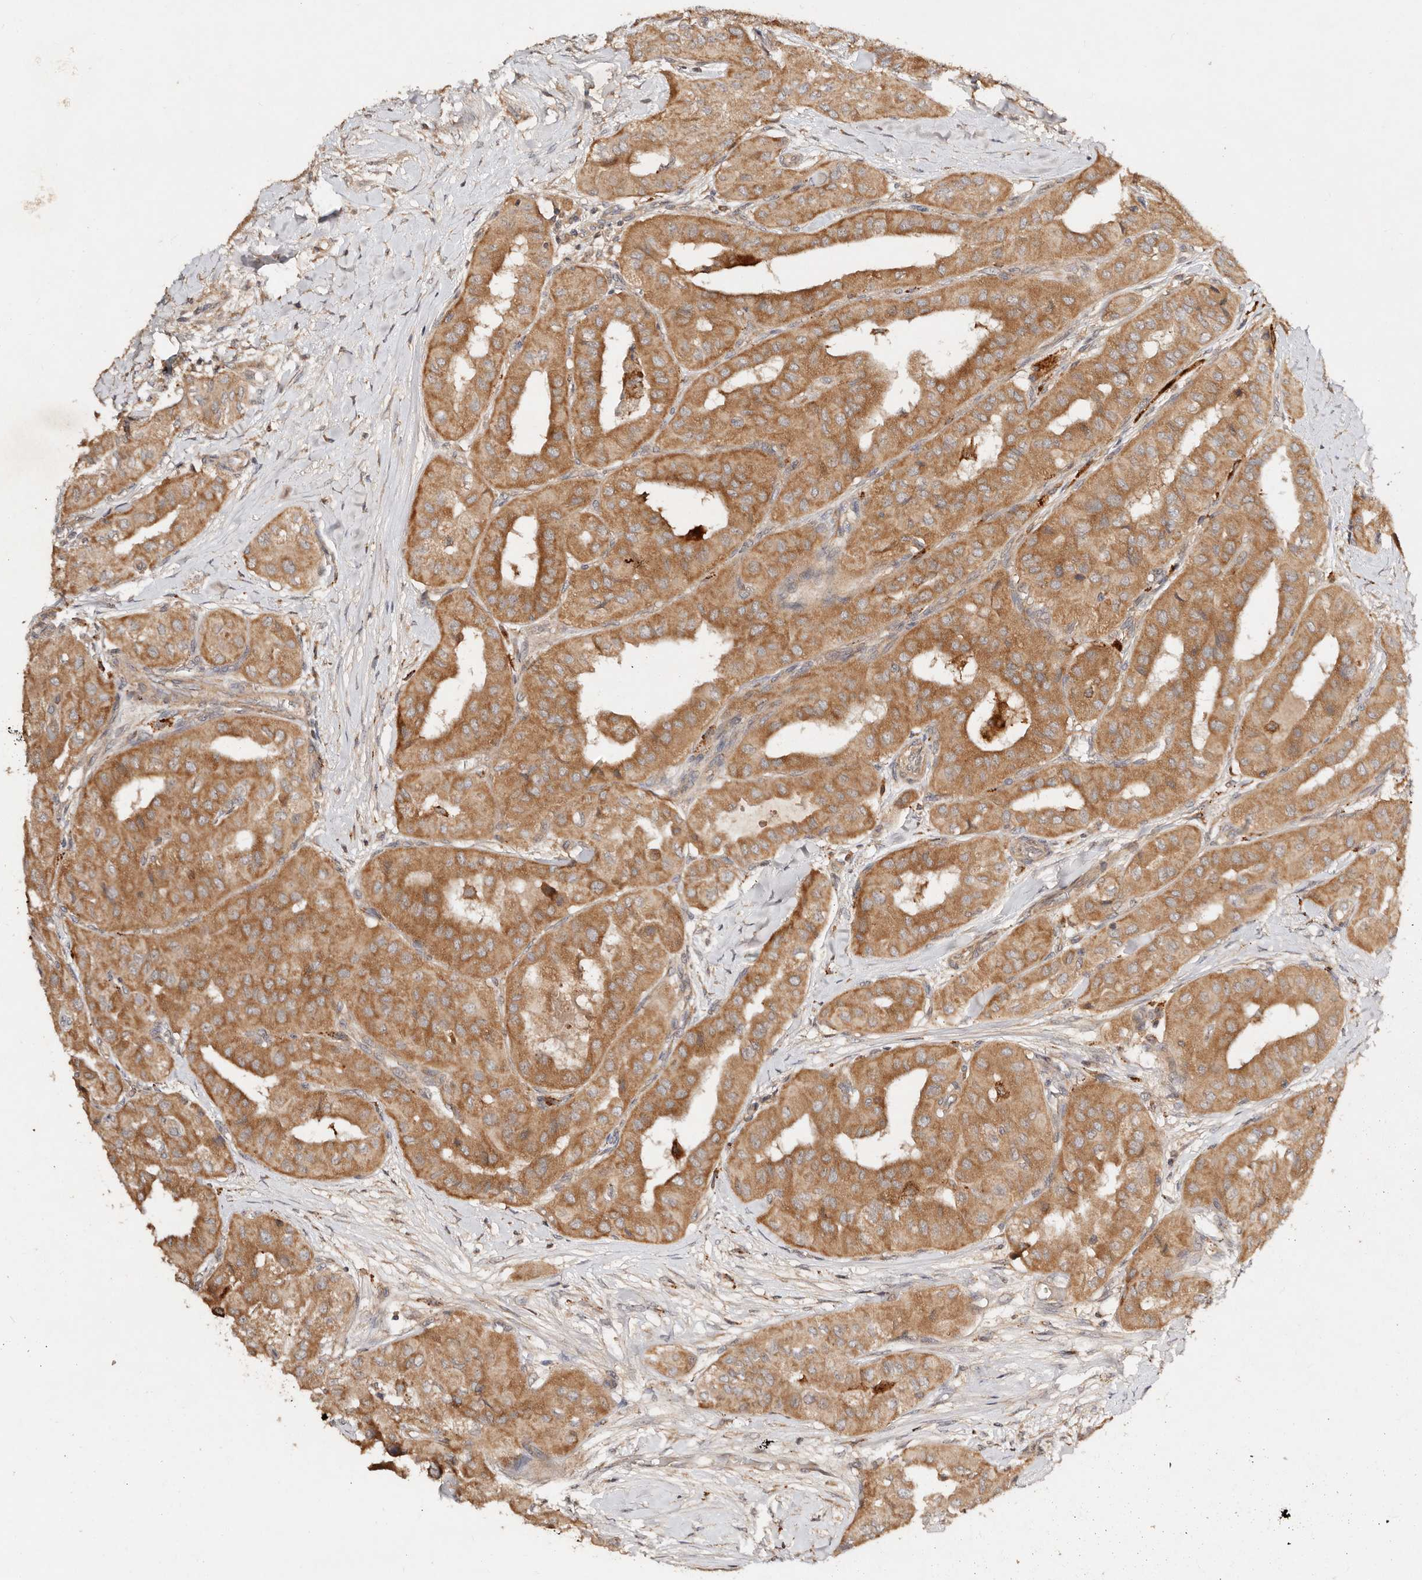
{"staining": {"intensity": "moderate", "quantity": ">75%", "location": "cytoplasmic/membranous"}, "tissue": "thyroid cancer", "cell_type": "Tumor cells", "image_type": "cancer", "snomed": [{"axis": "morphology", "description": "Papillary adenocarcinoma, NOS"}, {"axis": "topography", "description": "Thyroid gland"}], "caption": "Thyroid cancer stained with immunohistochemistry reveals moderate cytoplasmic/membranous staining in about >75% of tumor cells.", "gene": "DENND11", "patient": {"sex": "female", "age": 59}}